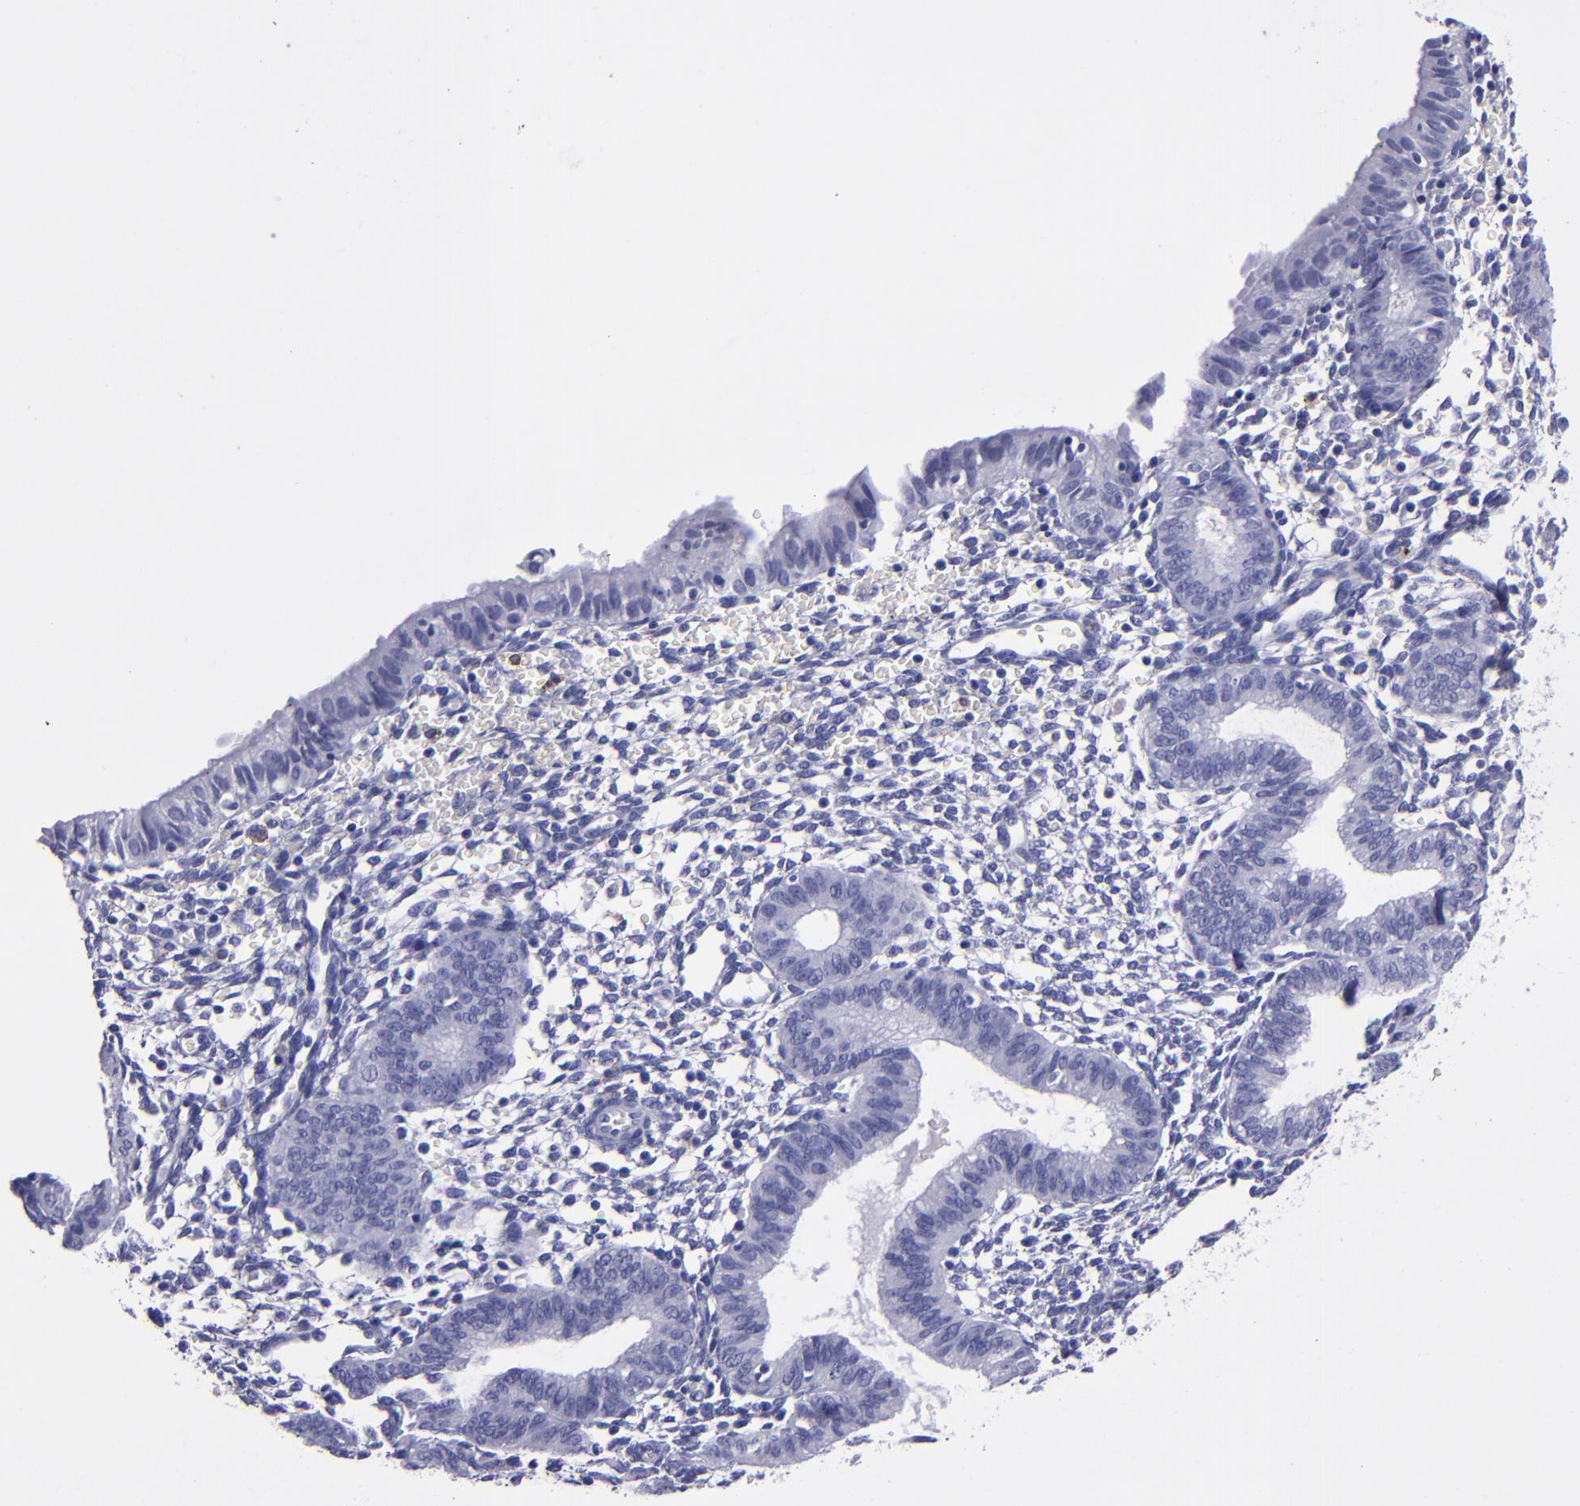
{"staining": {"intensity": "negative", "quantity": "none", "location": "none"}, "tissue": "endometrium", "cell_type": "Cells in endometrial stroma", "image_type": "normal", "snomed": [{"axis": "morphology", "description": "Normal tissue, NOS"}, {"axis": "topography", "description": "Endometrium"}], "caption": "Protein analysis of unremarkable endometrium demonstrates no significant expression in cells in endometrial stroma.", "gene": "CR1", "patient": {"sex": "female", "age": 61}}